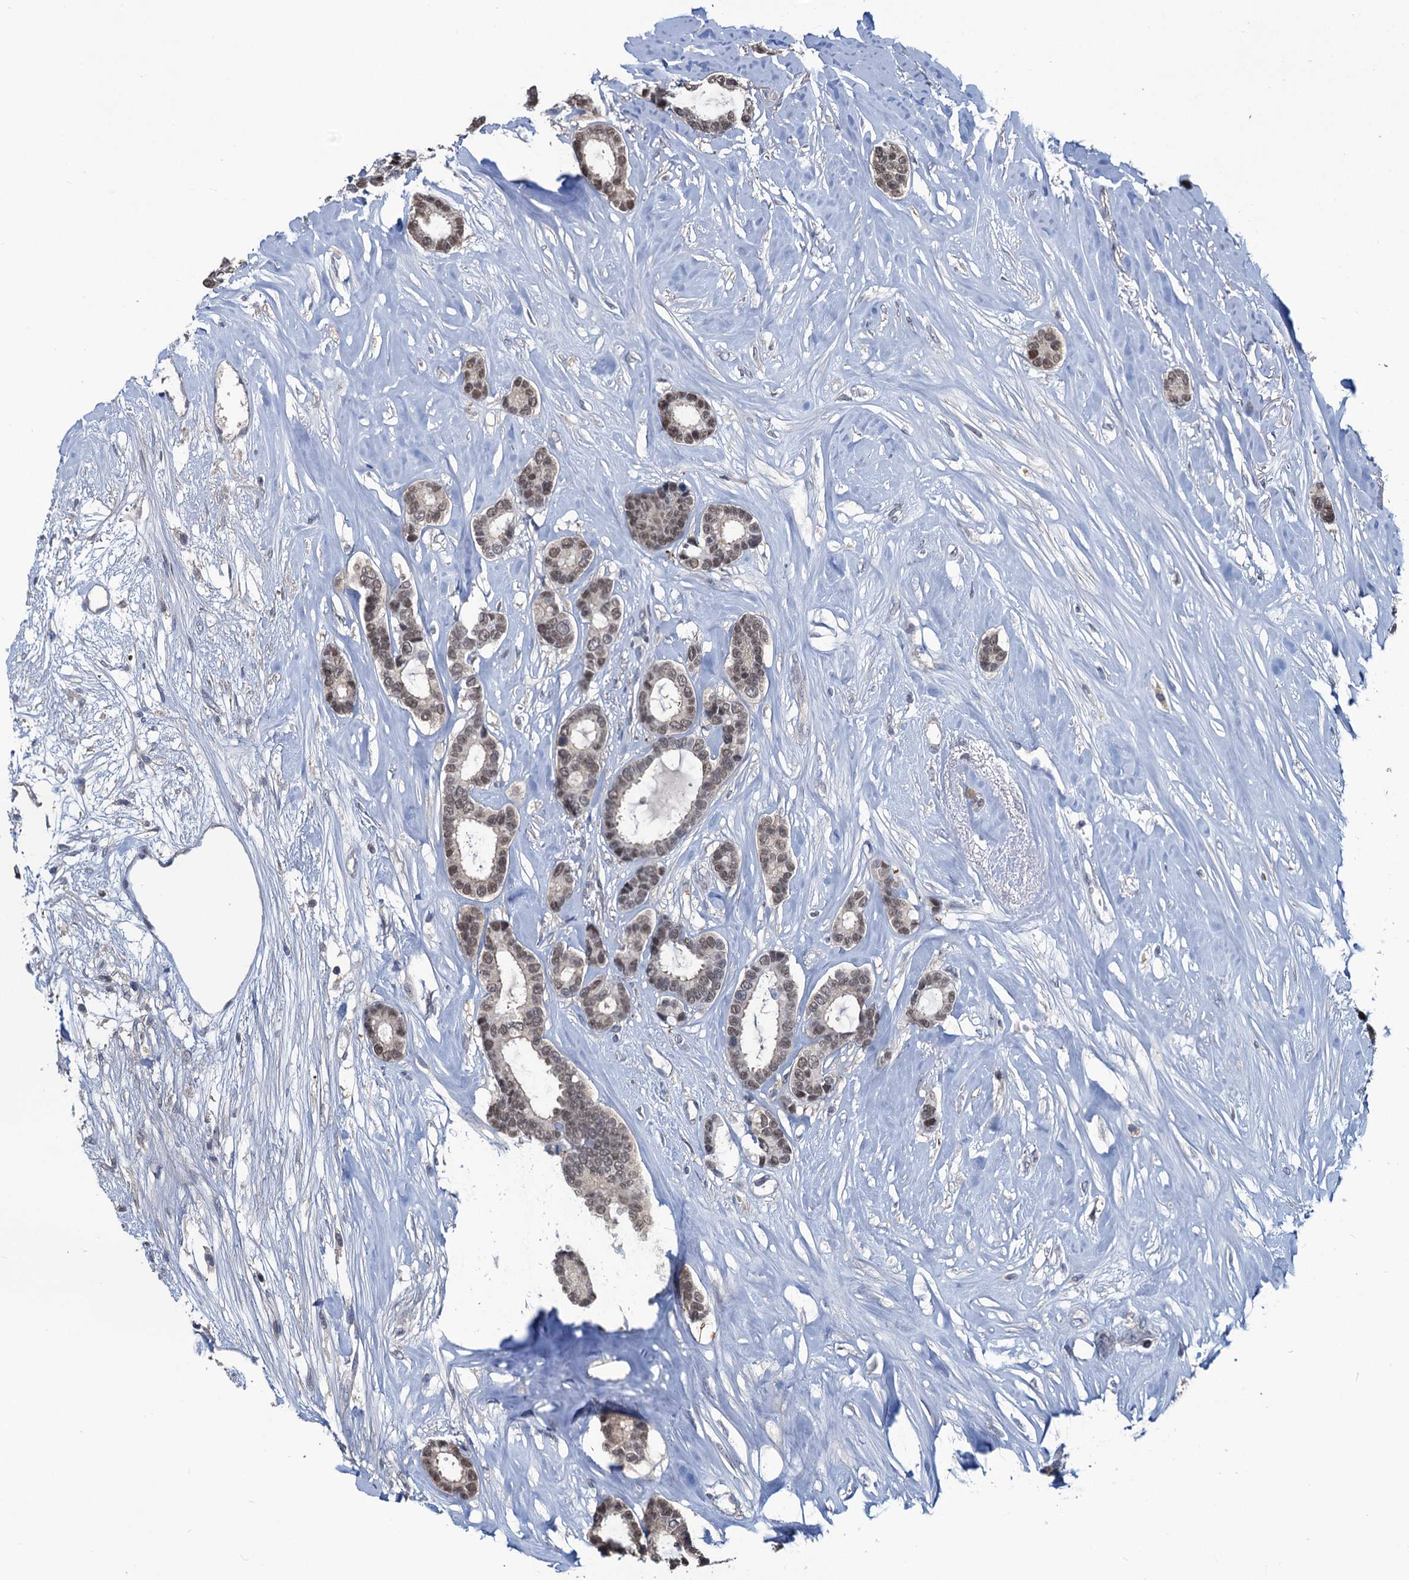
{"staining": {"intensity": "weak", "quantity": "<25%", "location": "nuclear"}, "tissue": "breast cancer", "cell_type": "Tumor cells", "image_type": "cancer", "snomed": [{"axis": "morphology", "description": "Duct carcinoma"}, {"axis": "topography", "description": "Breast"}], "caption": "A high-resolution image shows immunohistochemistry staining of breast invasive ductal carcinoma, which displays no significant staining in tumor cells.", "gene": "RTKN2", "patient": {"sex": "female", "age": 87}}